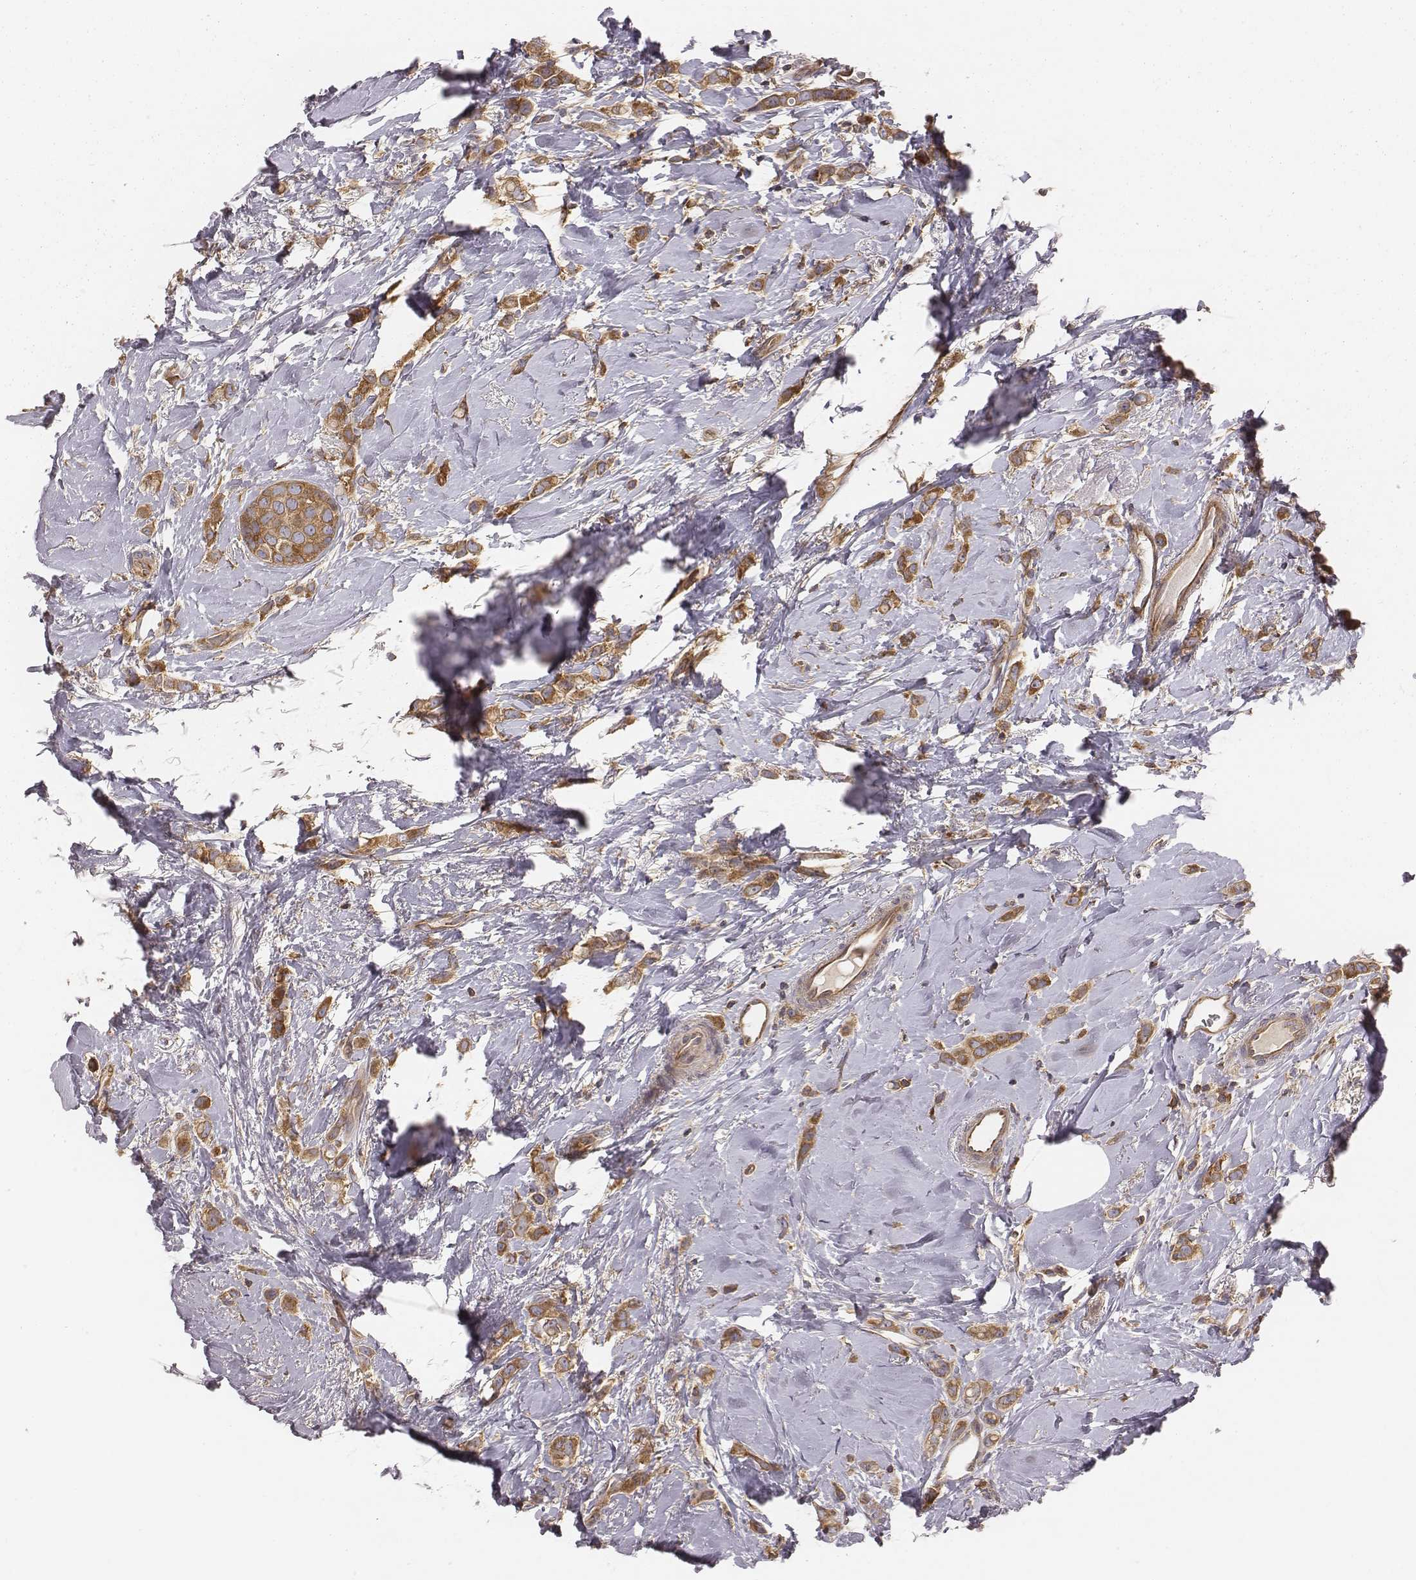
{"staining": {"intensity": "moderate", "quantity": ">75%", "location": "cytoplasmic/membranous"}, "tissue": "breast cancer", "cell_type": "Tumor cells", "image_type": "cancer", "snomed": [{"axis": "morphology", "description": "Lobular carcinoma"}, {"axis": "topography", "description": "Breast"}], "caption": "Immunohistochemistry (IHC) micrograph of breast cancer stained for a protein (brown), which reveals medium levels of moderate cytoplasmic/membranous staining in approximately >75% of tumor cells.", "gene": "CAD", "patient": {"sex": "female", "age": 66}}